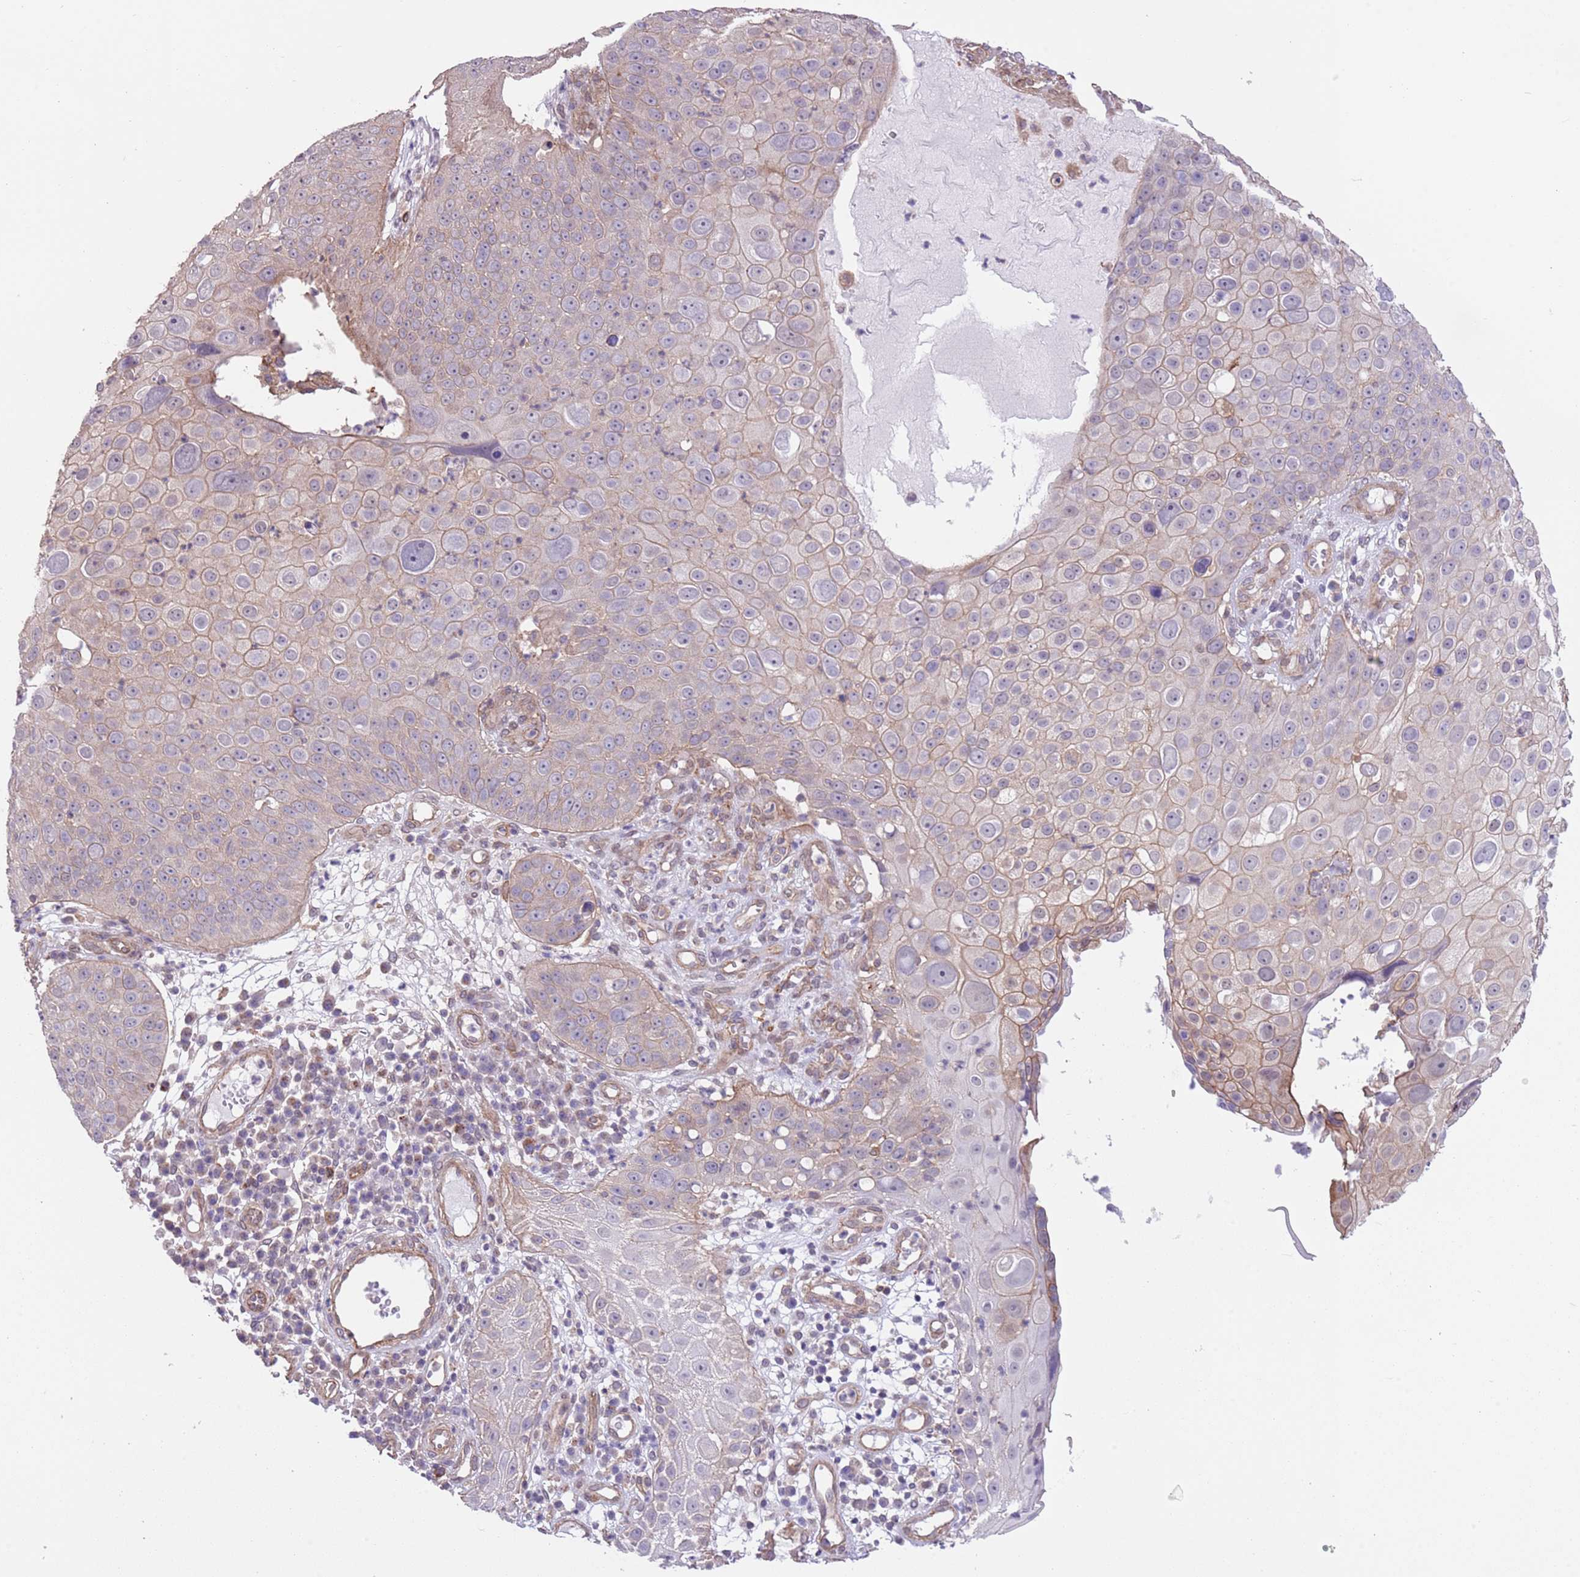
{"staining": {"intensity": "weak", "quantity": "<25%", "location": "cytoplasmic/membranous"}, "tissue": "skin cancer", "cell_type": "Tumor cells", "image_type": "cancer", "snomed": [{"axis": "morphology", "description": "Squamous cell carcinoma, NOS"}, {"axis": "topography", "description": "Skin"}], "caption": "This is a image of immunohistochemistry staining of skin squamous cell carcinoma, which shows no positivity in tumor cells.", "gene": "CREBZF", "patient": {"sex": "male", "age": 71}}